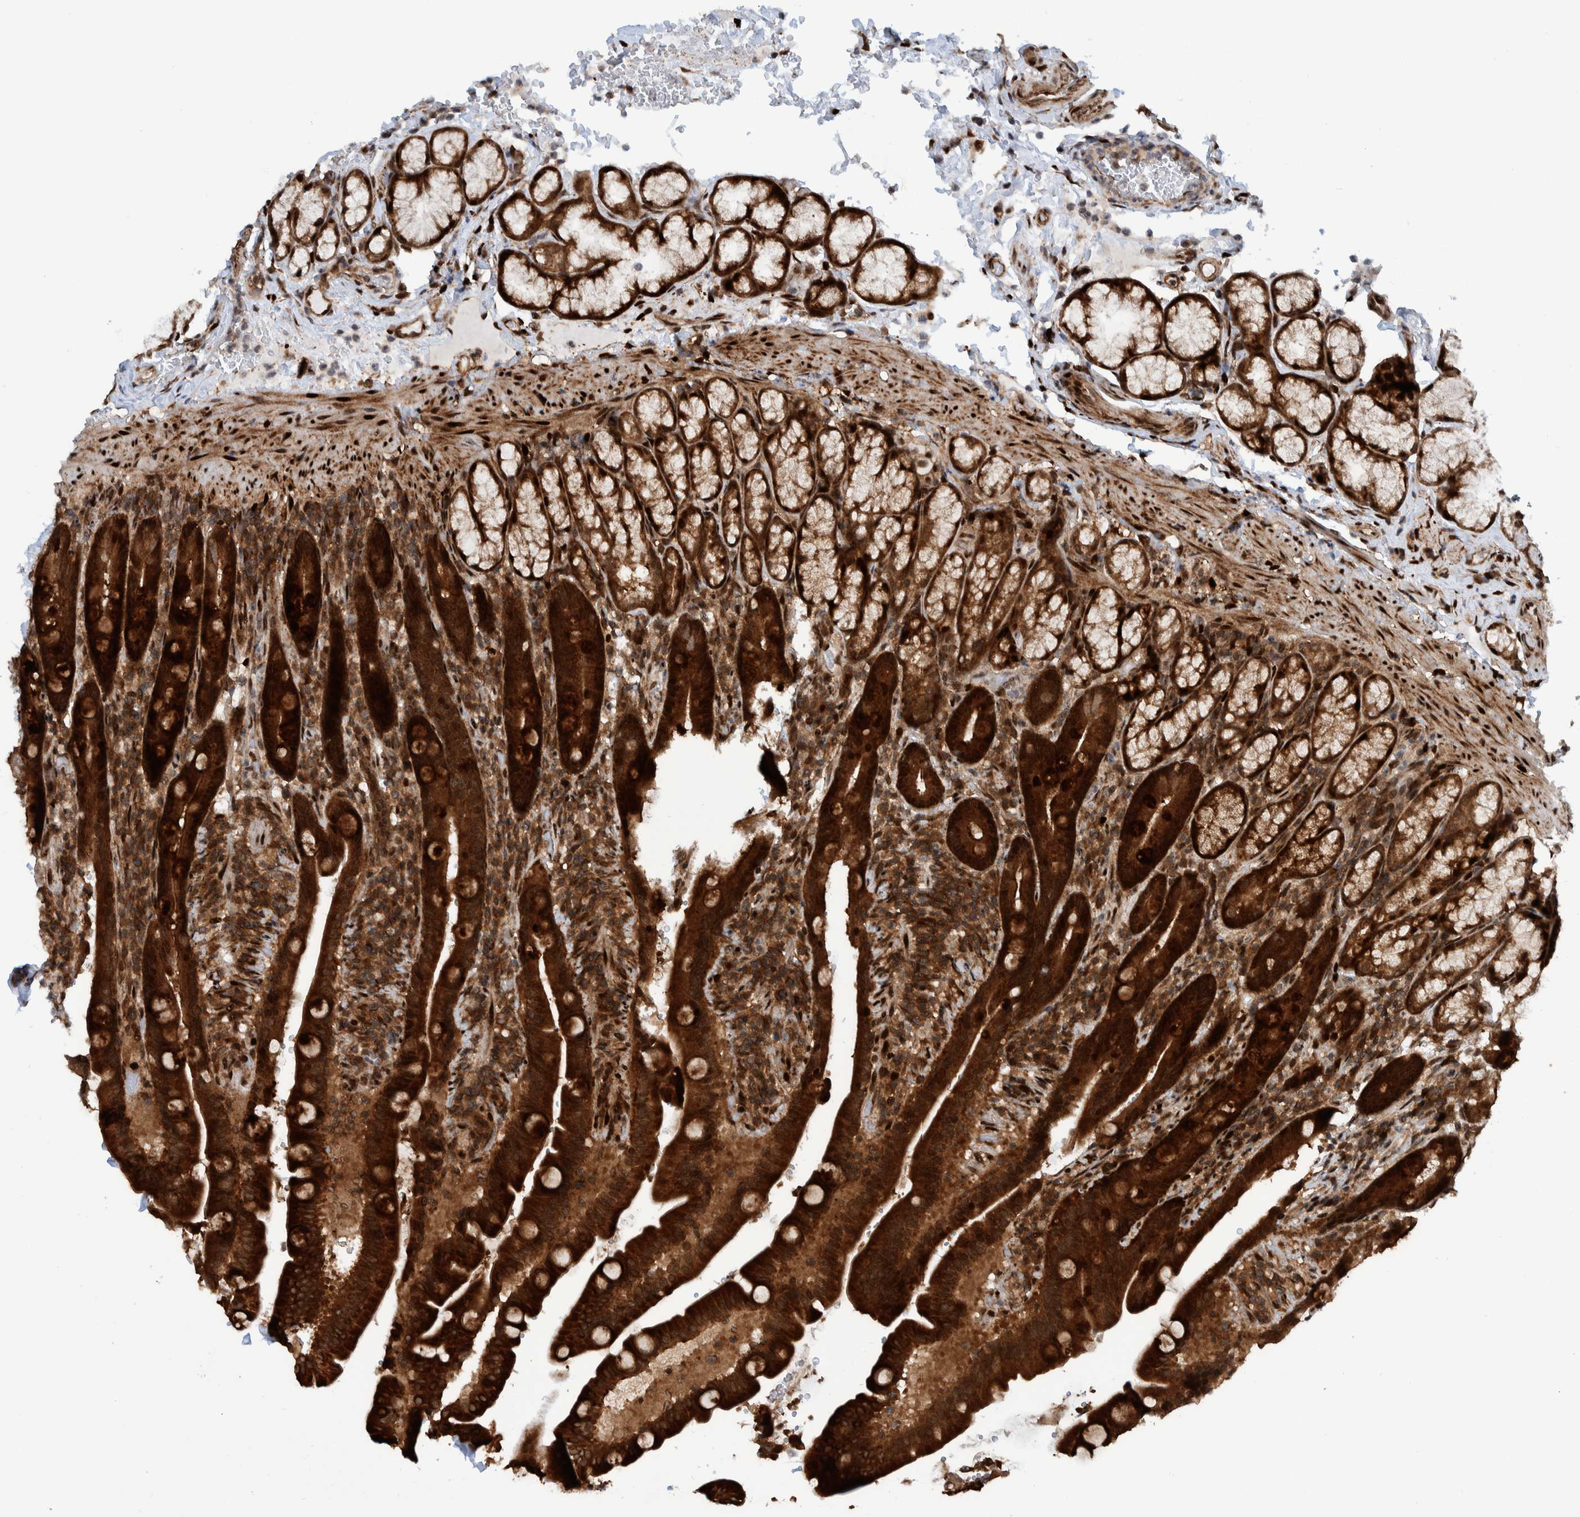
{"staining": {"intensity": "strong", "quantity": ">75%", "location": "cytoplasmic/membranous"}, "tissue": "duodenum", "cell_type": "Glandular cells", "image_type": "normal", "snomed": [{"axis": "morphology", "description": "Normal tissue, NOS"}, {"axis": "topography", "description": "Duodenum"}], "caption": "A high-resolution image shows immunohistochemistry staining of normal duodenum, which displays strong cytoplasmic/membranous staining in approximately >75% of glandular cells.", "gene": "ZNF366", "patient": {"sex": "male", "age": 54}}